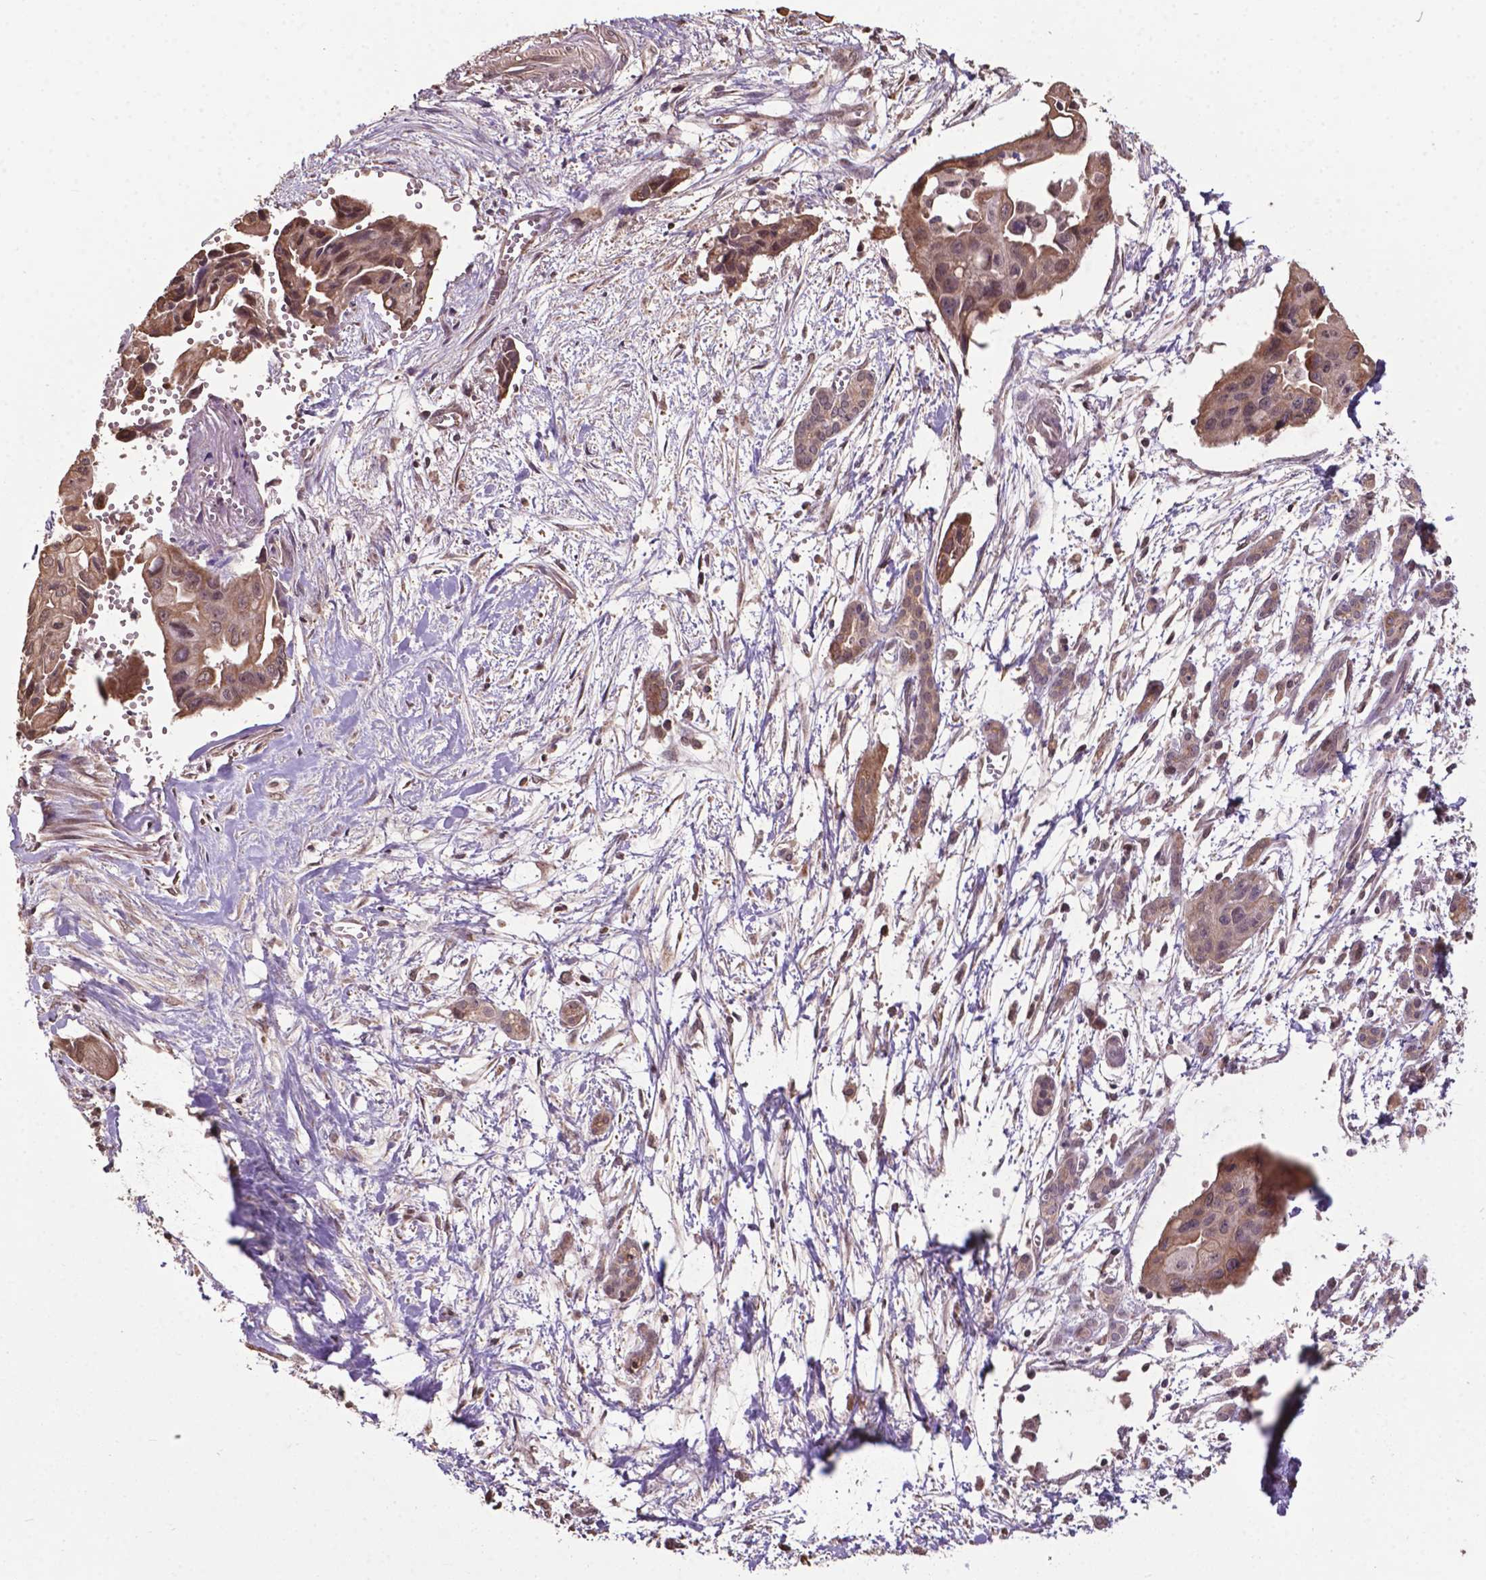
{"staining": {"intensity": "weak", "quantity": "25%-75%", "location": "cytoplasmic/membranous"}, "tissue": "pancreatic cancer", "cell_type": "Tumor cells", "image_type": "cancer", "snomed": [{"axis": "morphology", "description": "Adenocarcinoma, NOS"}, {"axis": "topography", "description": "Pancreas"}], "caption": "Protein expression by immunohistochemistry displays weak cytoplasmic/membranous positivity in about 25%-75% of tumor cells in pancreatic adenocarcinoma. (Stains: DAB (3,3'-diaminobenzidine) in brown, nuclei in blue, Microscopy: brightfield microscopy at high magnification).", "gene": "GLRA2", "patient": {"sex": "male", "age": 60}}